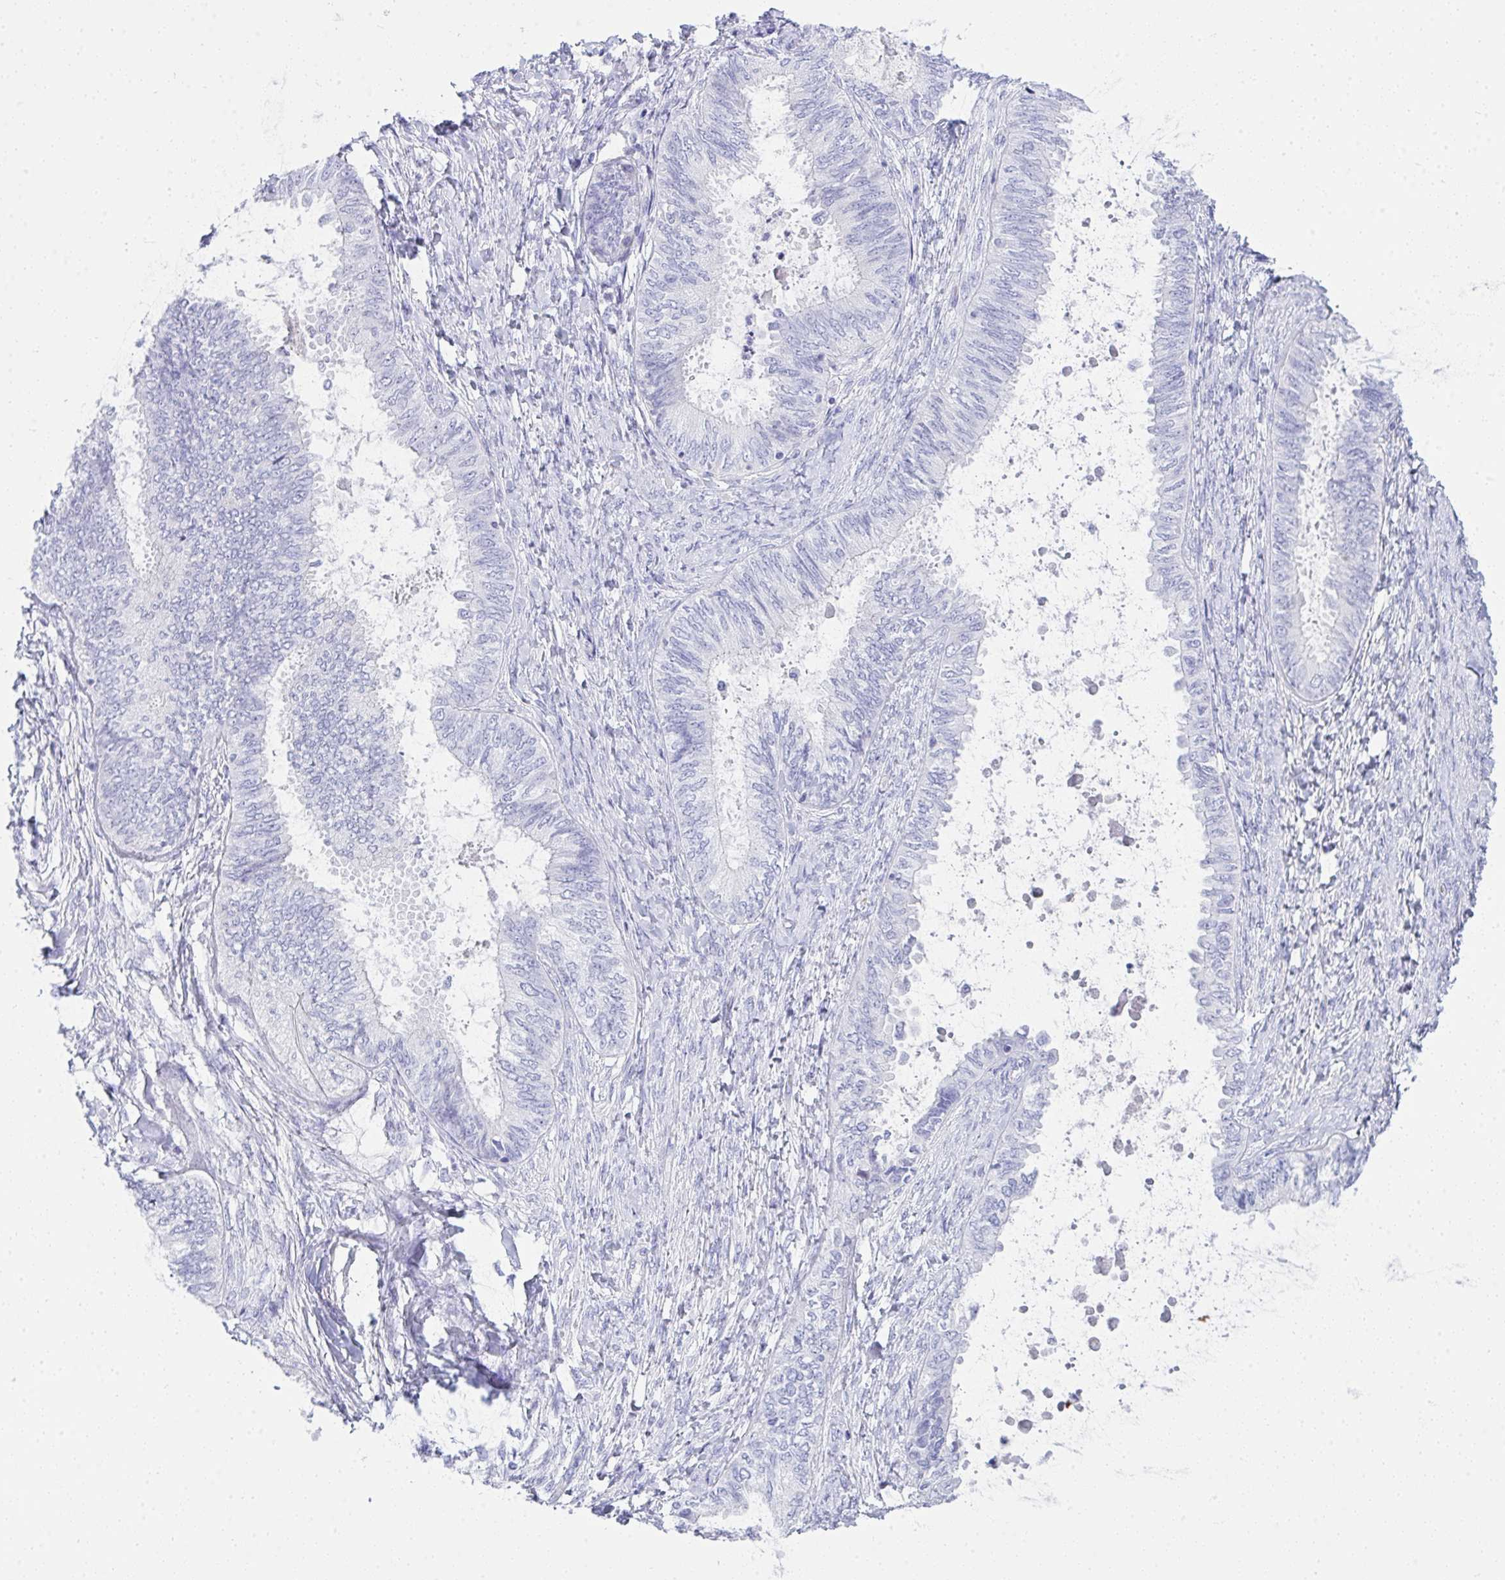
{"staining": {"intensity": "negative", "quantity": "none", "location": "none"}, "tissue": "ovarian cancer", "cell_type": "Tumor cells", "image_type": "cancer", "snomed": [{"axis": "morphology", "description": "Carcinoma, endometroid"}, {"axis": "topography", "description": "Ovary"}], "caption": "A high-resolution micrograph shows immunohistochemistry staining of ovarian cancer, which shows no significant expression in tumor cells. (Brightfield microscopy of DAB immunohistochemistry (IHC) at high magnification).", "gene": "LRRC36", "patient": {"sex": "female", "age": 70}}